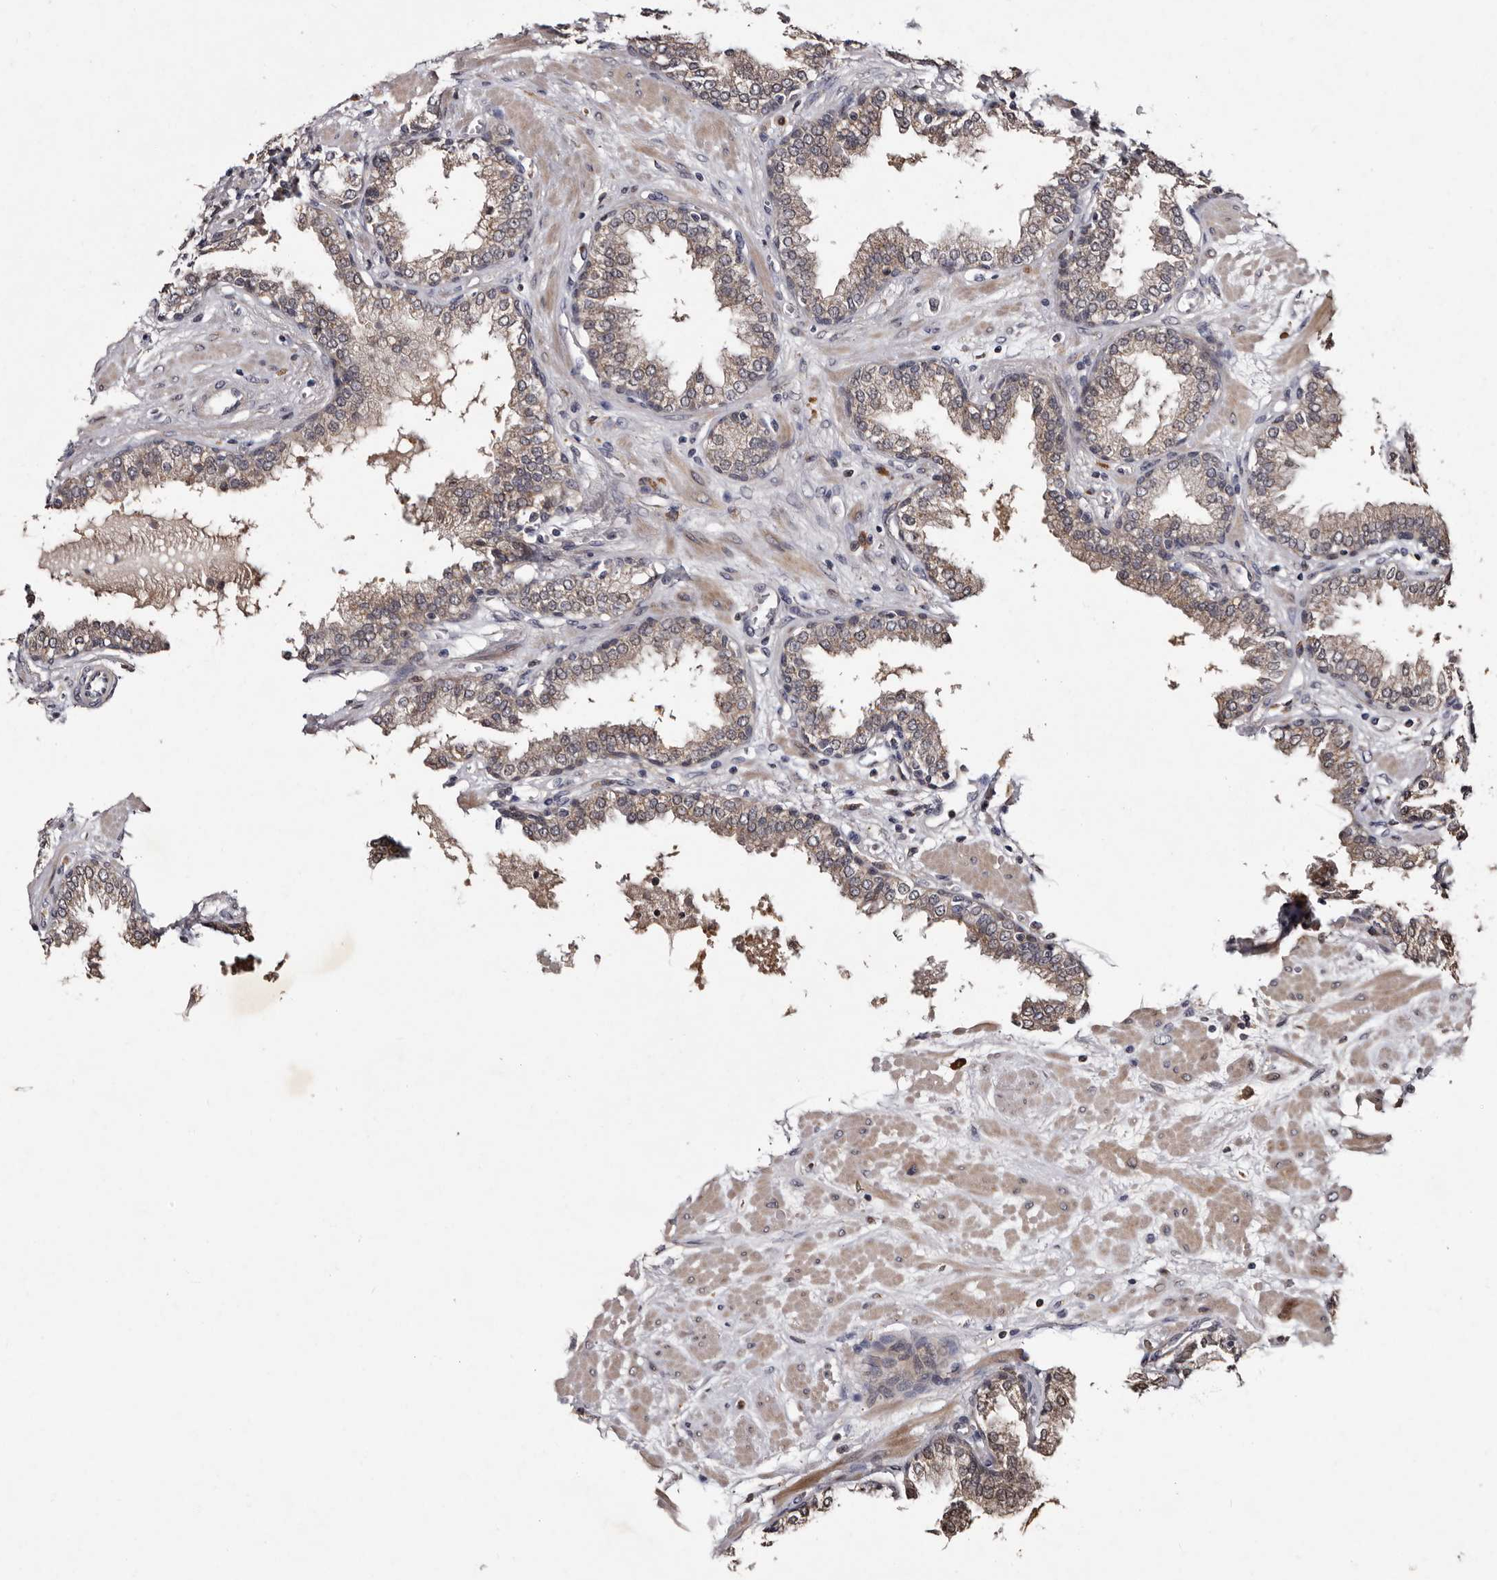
{"staining": {"intensity": "weak", "quantity": "25%-75%", "location": "cytoplasmic/membranous"}, "tissue": "prostate", "cell_type": "Glandular cells", "image_type": "normal", "snomed": [{"axis": "morphology", "description": "Normal tissue, NOS"}, {"axis": "topography", "description": "Prostate"}], "caption": "Protein expression analysis of normal prostate demonstrates weak cytoplasmic/membranous positivity in about 25%-75% of glandular cells.", "gene": "DNPH1", "patient": {"sex": "male", "age": 51}}